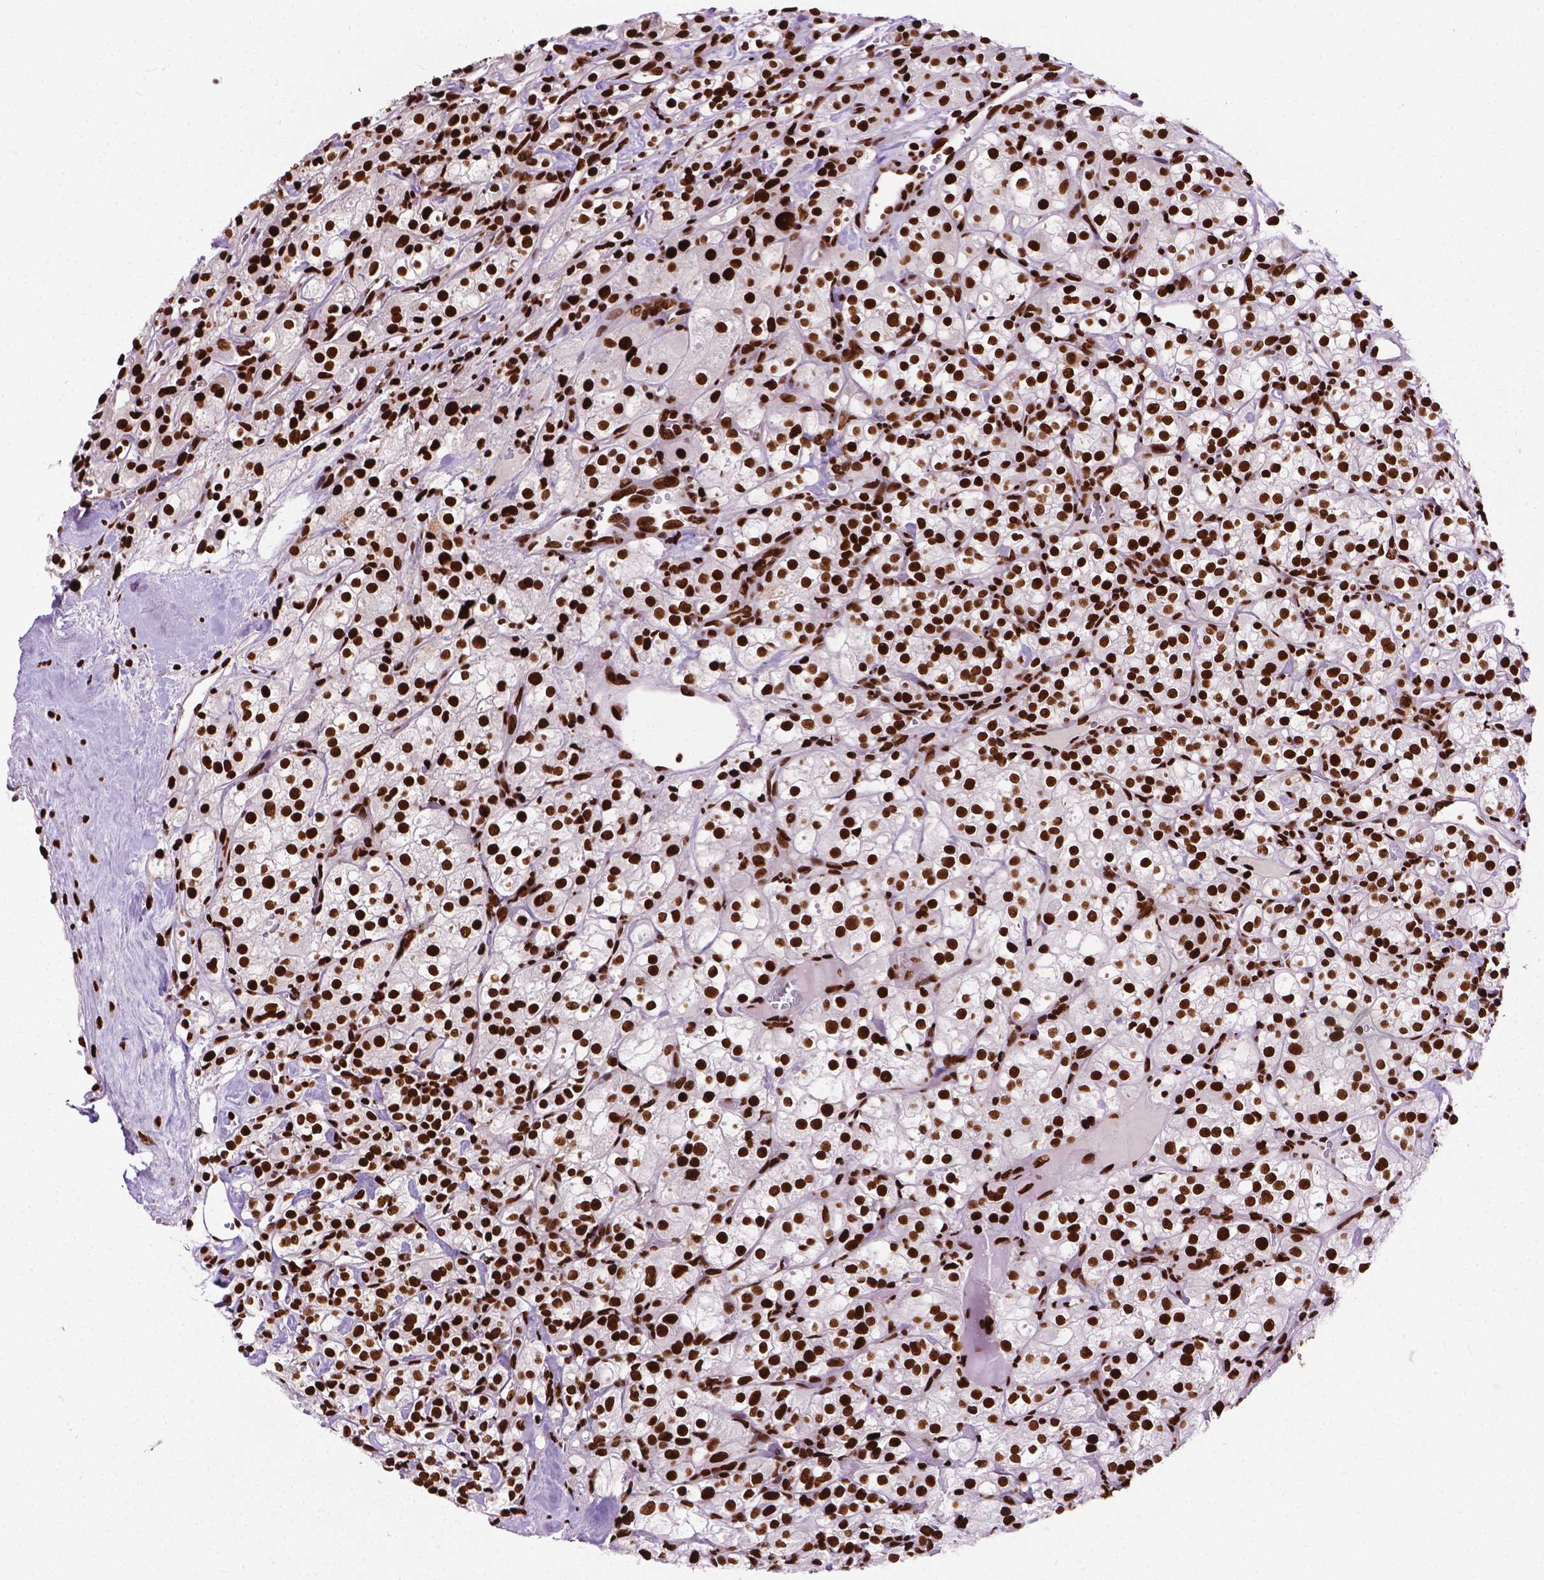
{"staining": {"intensity": "strong", "quantity": ">75%", "location": "nuclear"}, "tissue": "renal cancer", "cell_type": "Tumor cells", "image_type": "cancer", "snomed": [{"axis": "morphology", "description": "Adenocarcinoma, NOS"}, {"axis": "topography", "description": "Kidney"}], "caption": "Approximately >75% of tumor cells in renal cancer exhibit strong nuclear protein staining as visualized by brown immunohistochemical staining.", "gene": "SMIM5", "patient": {"sex": "male", "age": 77}}